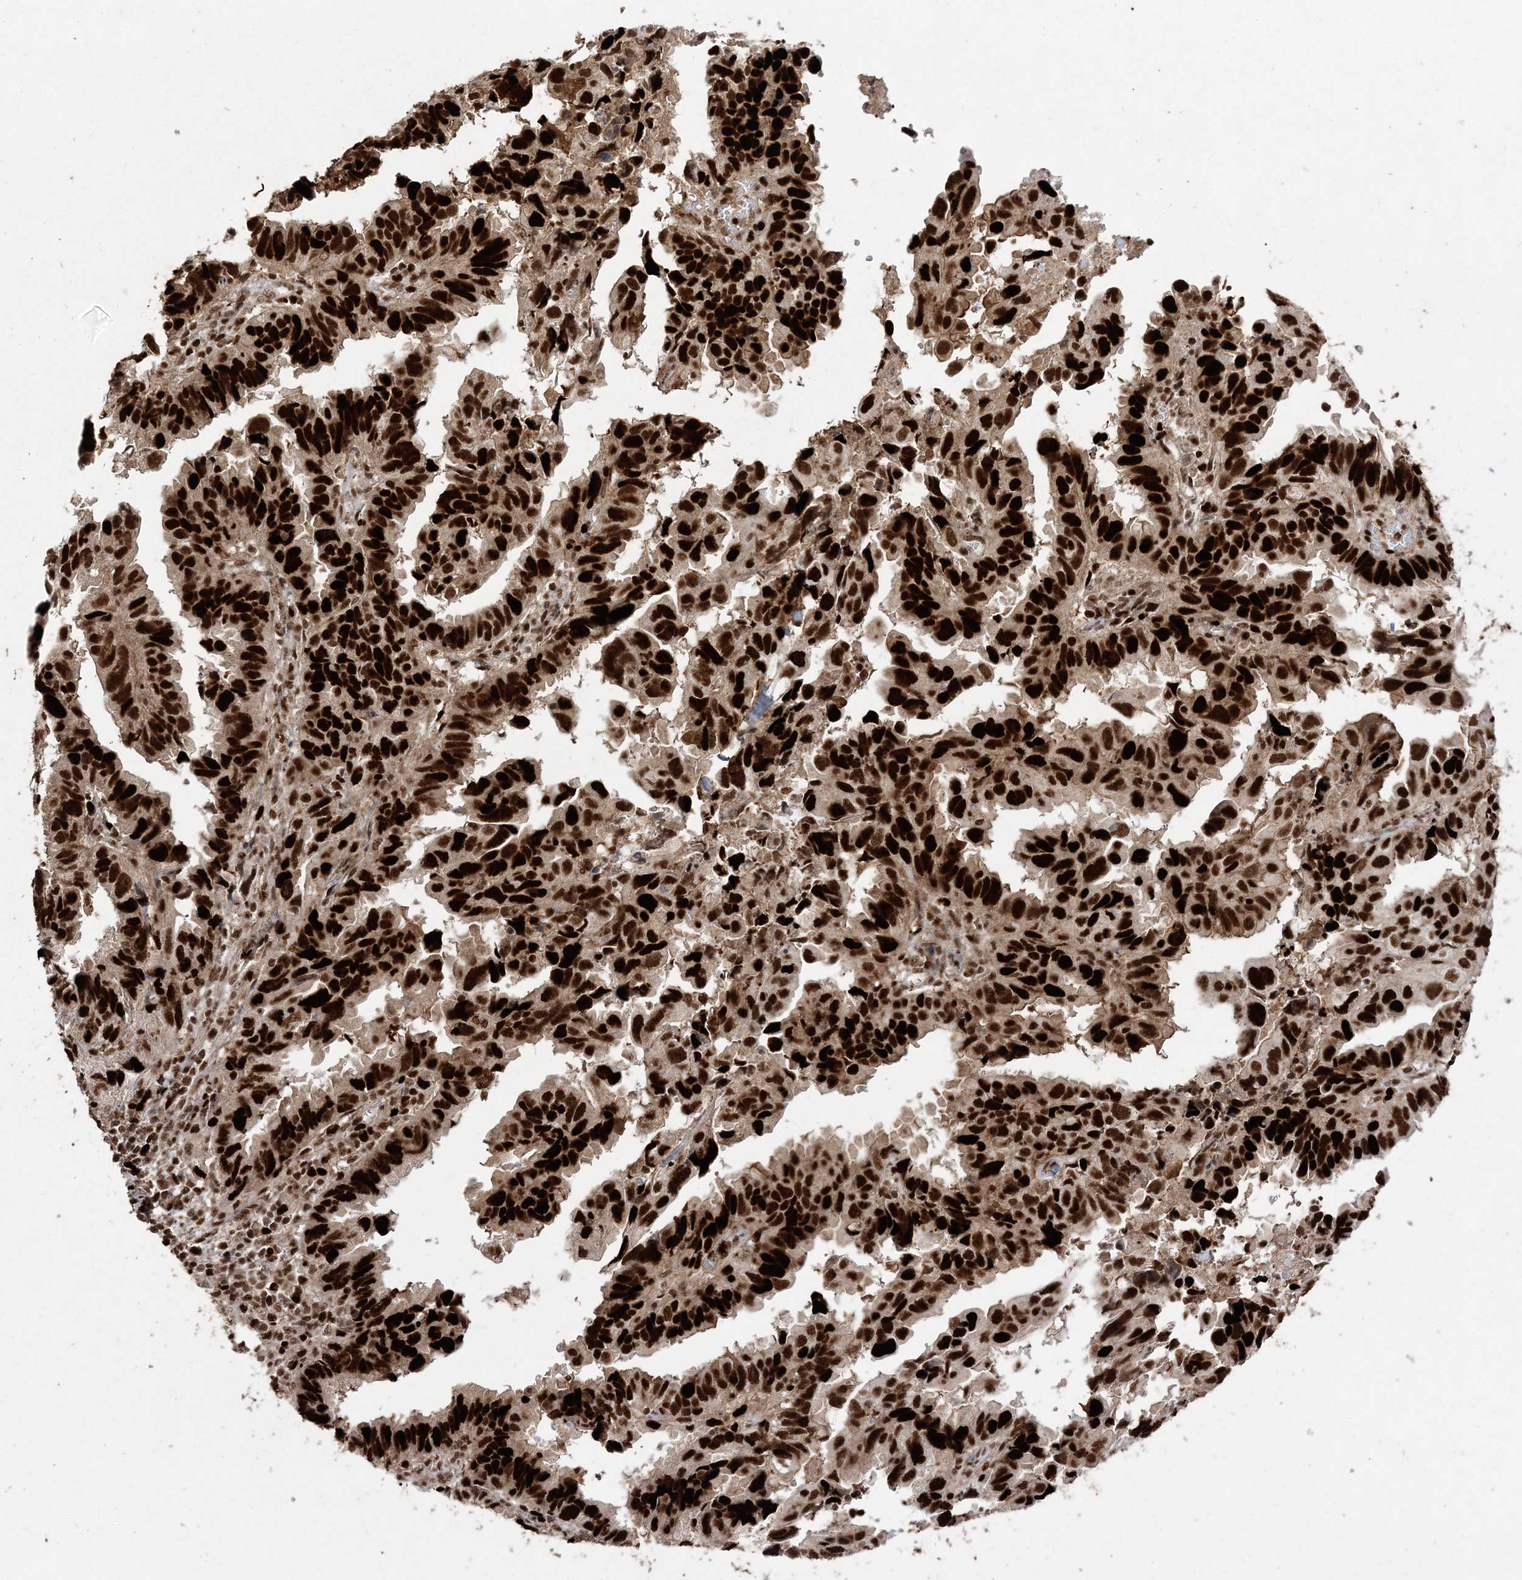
{"staining": {"intensity": "strong", "quantity": ">75%", "location": "nuclear"}, "tissue": "endometrial cancer", "cell_type": "Tumor cells", "image_type": "cancer", "snomed": [{"axis": "morphology", "description": "Adenocarcinoma, NOS"}, {"axis": "topography", "description": "Uterus"}], "caption": "The image shows a brown stain indicating the presence of a protein in the nuclear of tumor cells in endometrial cancer.", "gene": "LIG1", "patient": {"sex": "female", "age": 77}}